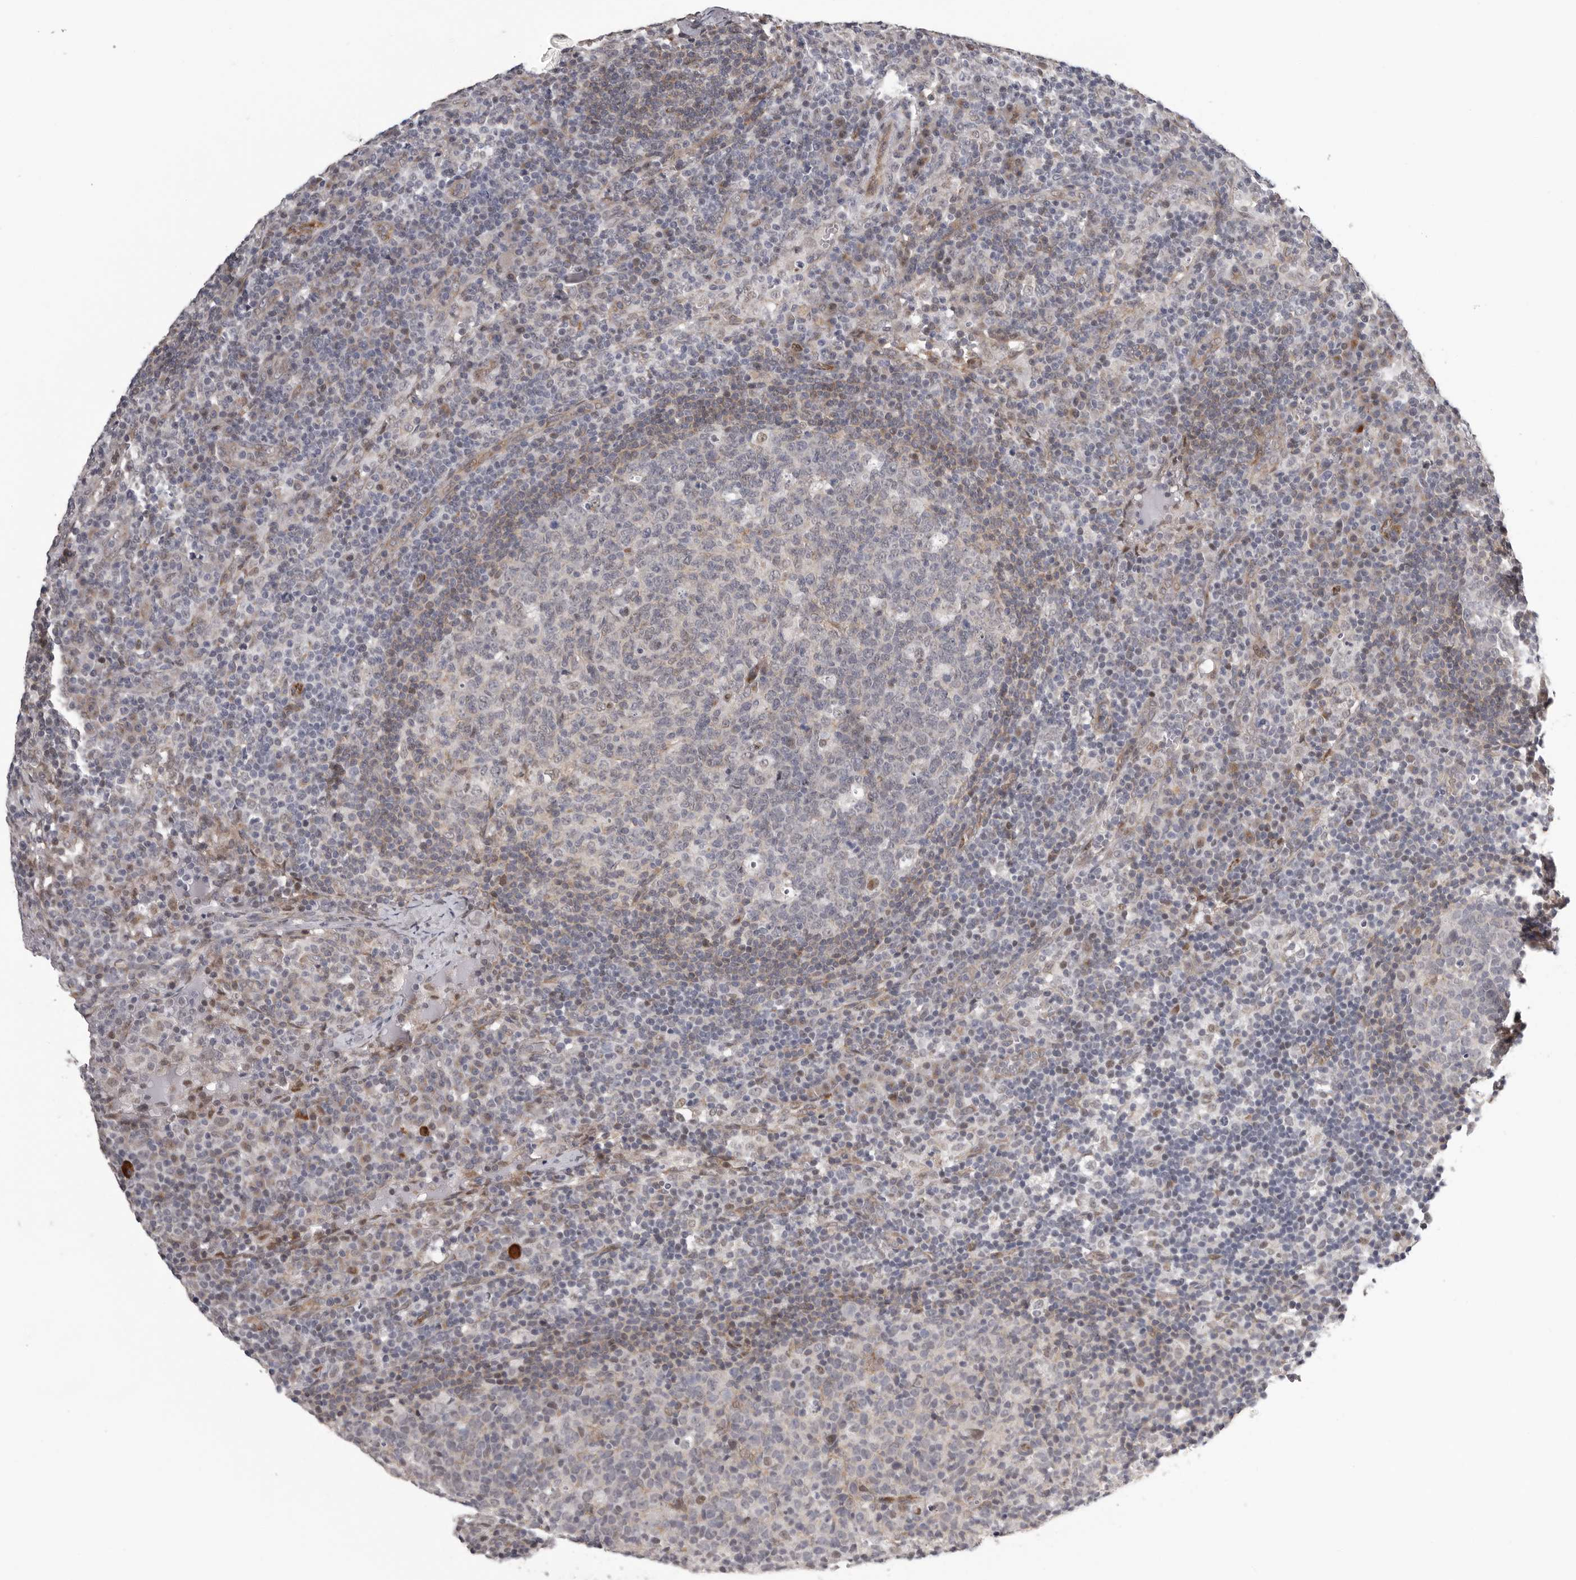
{"staining": {"intensity": "negative", "quantity": "none", "location": "none"}, "tissue": "lymph node", "cell_type": "Germinal center cells", "image_type": "normal", "snomed": [{"axis": "morphology", "description": "Normal tissue, NOS"}, {"axis": "morphology", "description": "Inflammation, NOS"}, {"axis": "topography", "description": "Lymph node"}], "caption": "Protein analysis of unremarkable lymph node displays no significant expression in germinal center cells. The staining was performed using DAB to visualize the protein expression in brown, while the nuclei were stained in blue with hematoxylin (Magnification: 20x).", "gene": "RALGPS2", "patient": {"sex": "male", "age": 55}}